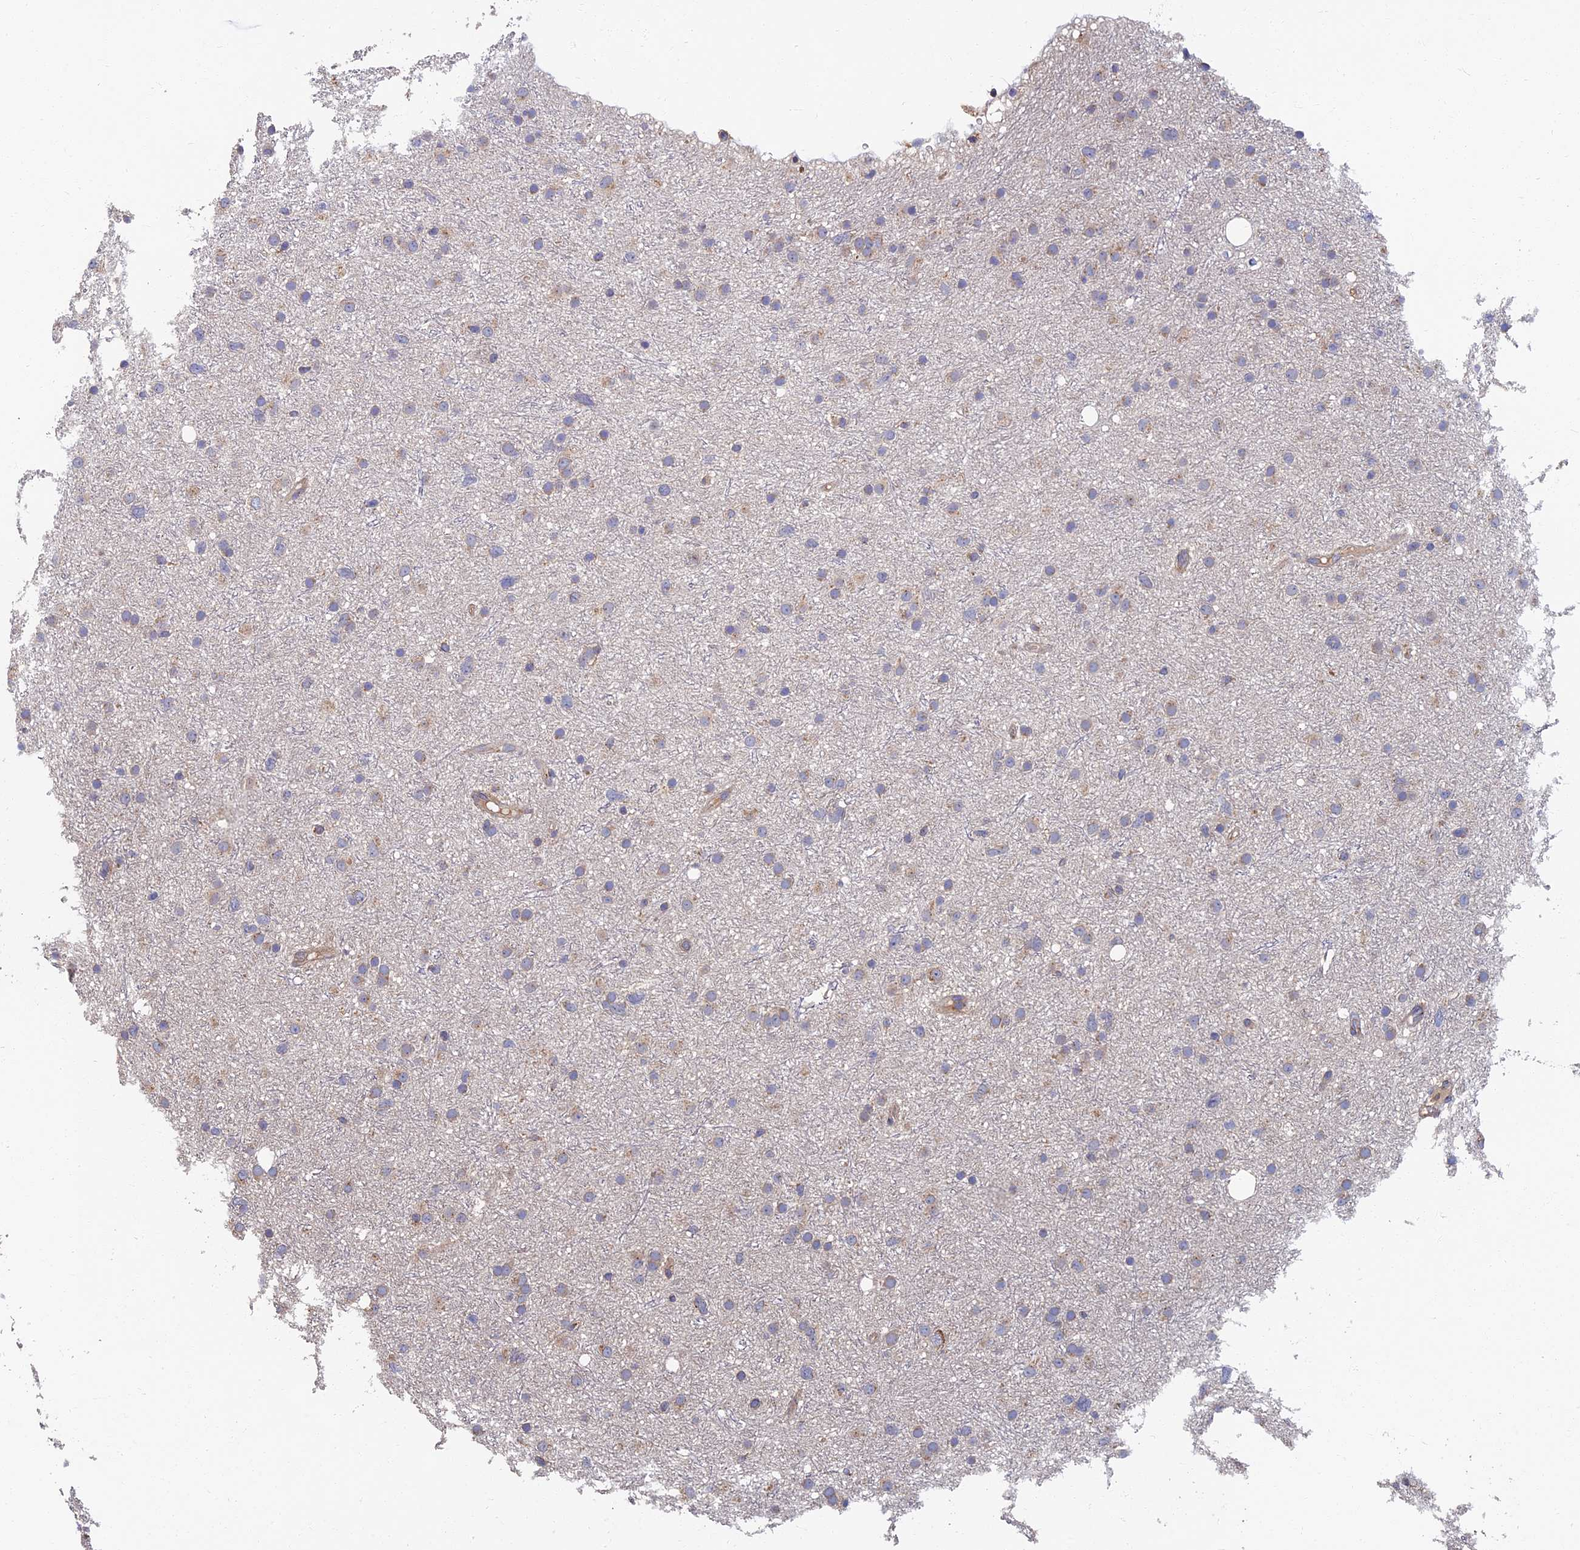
{"staining": {"intensity": "weak", "quantity": "<25%", "location": "cytoplasmic/membranous"}, "tissue": "glioma", "cell_type": "Tumor cells", "image_type": "cancer", "snomed": [{"axis": "morphology", "description": "Glioma, malignant, Low grade"}, {"axis": "topography", "description": "Cerebral cortex"}], "caption": "IHC photomicrograph of neoplastic tissue: glioma stained with DAB (3,3'-diaminobenzidine) displays no significant protein positivity in tumor cells.", "gene": "TNK2", "patient": {"sex": "female", "age": 39}}